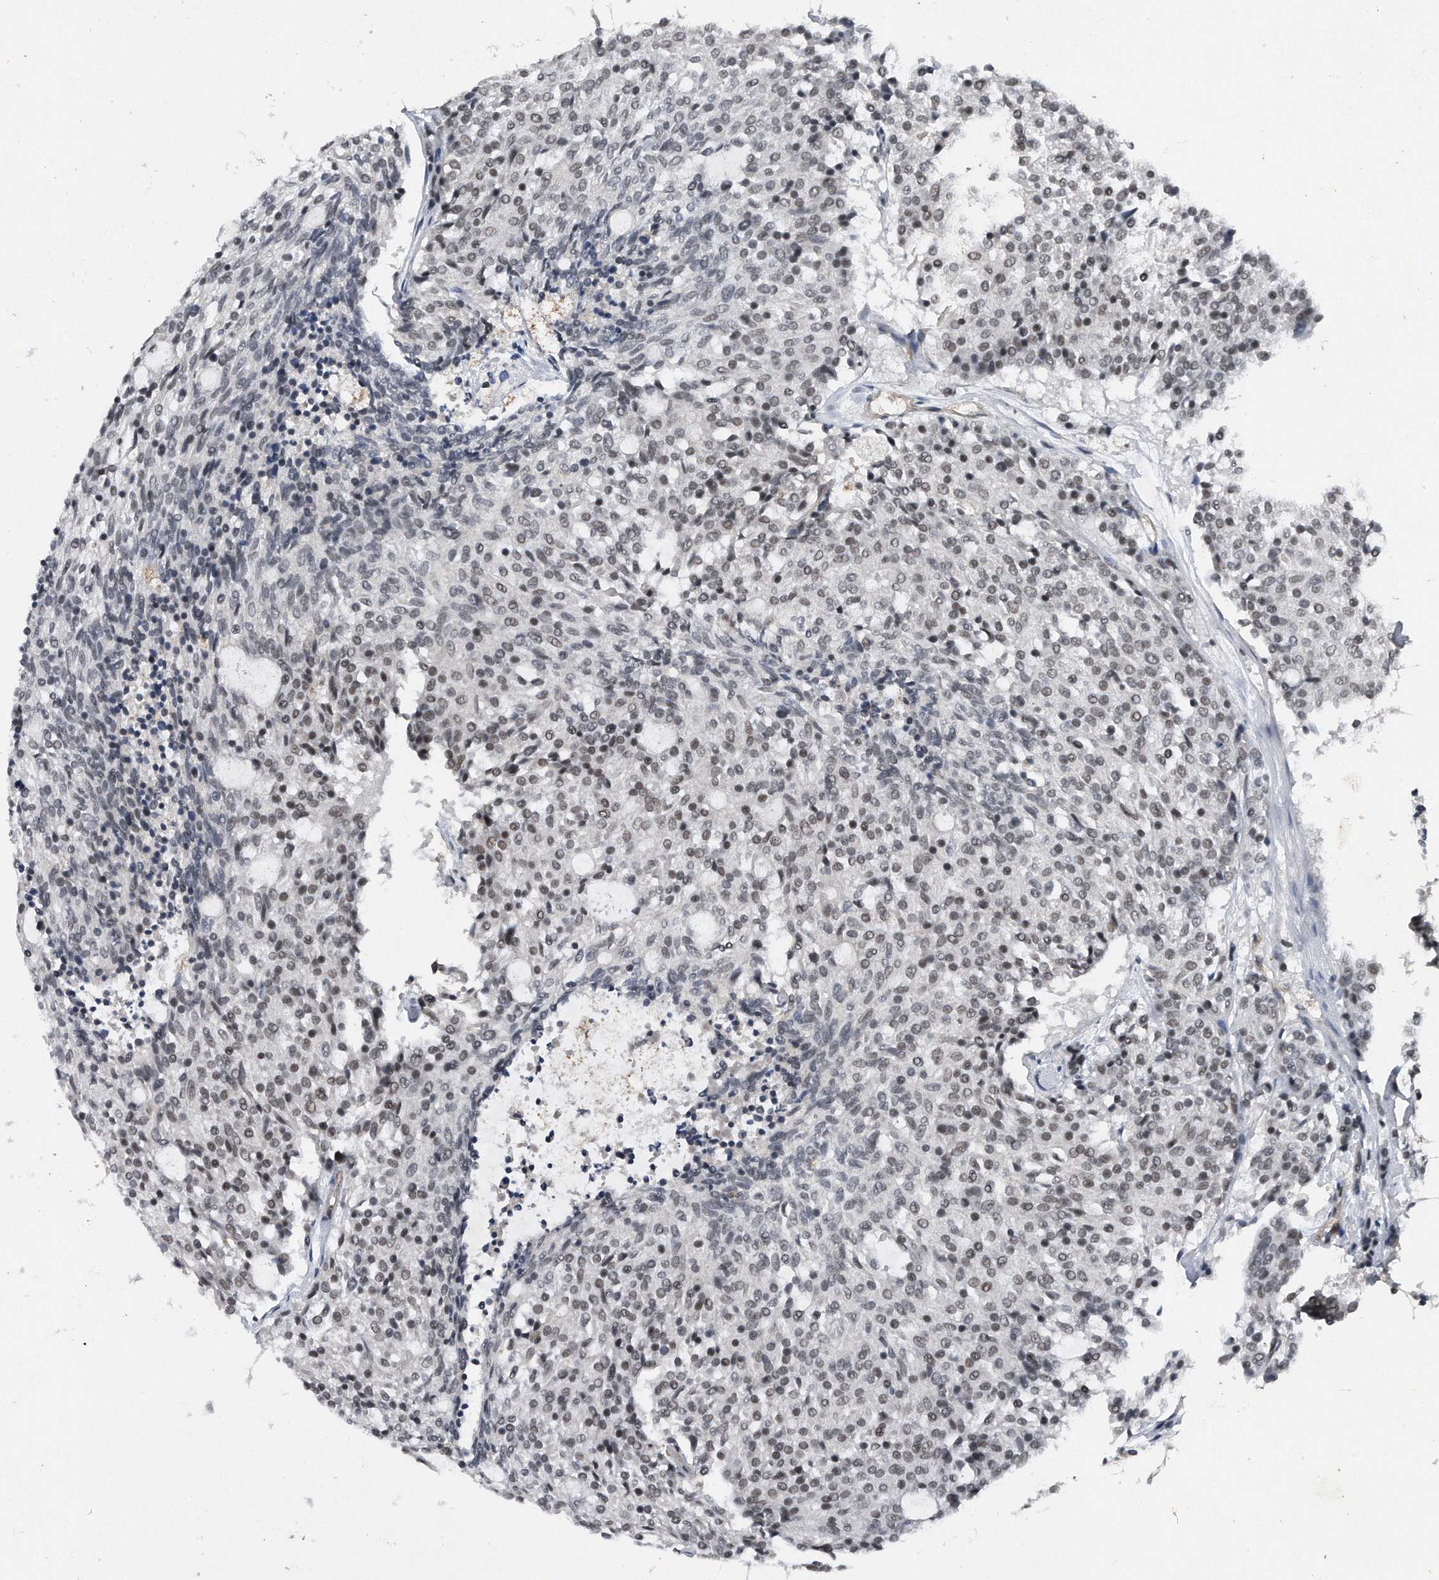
{"staining": {"intensity": "weak", "quantity": "25%-75%", "location": "nuclear"}, "tissue": "carcinoid", "cell_type": "Tumor cells", "image_type": "cancer", "snomed": [{"axis": "morphology", "description": "Carcinoid, malignant, NOS"}, {"axis": "topography", "description": "Pancreas"}], "caption": "Immunohistochemistry (IHC) photomicrograph of neoplastic tissue: human carcinoid stained using immunohistochemistry exhibits low levels of weak protein expression localized specifically in the nuclear of tumor cells, appearing as a nuclear brown color.", "gene": "VIRMA", "patient": {"sex": "female", "age": 54}}